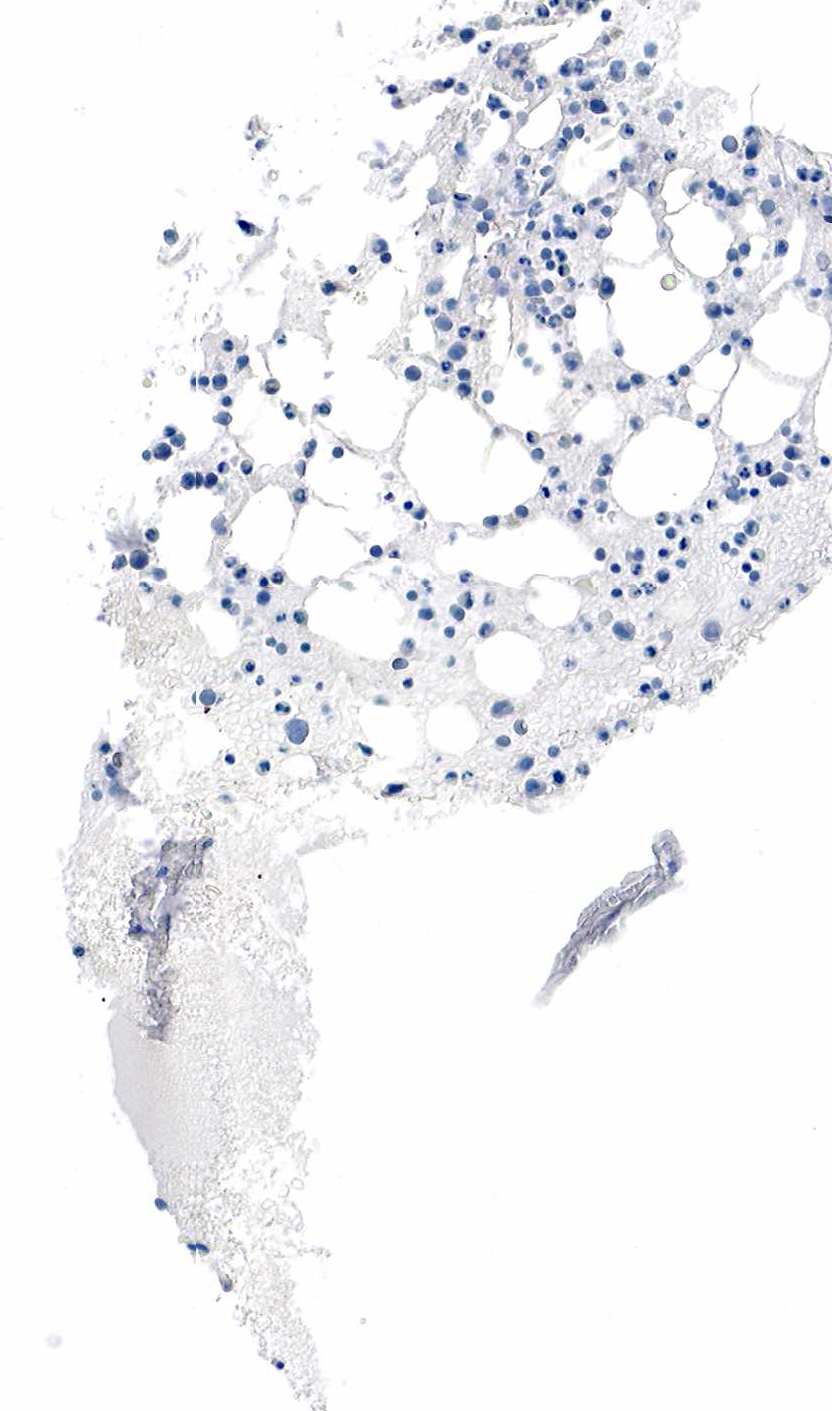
{"staining": {"intensity": "negative", "quantity": "none", "location": "none"}, "tissue": "bone marrow", "cell_type": "Hematopoietic cells", "image_type": "normal", "snomed": [{"axis": "morphology", "description": "Normal tissue, NOS"}, {"axis": "topography", "description": "Bone marrow"}], "caption": "Hematopoietic cells show no significant protein expression in benign bone marrow.", "gene": "GAST", "patient": {"sex": "female", "age": 74}}